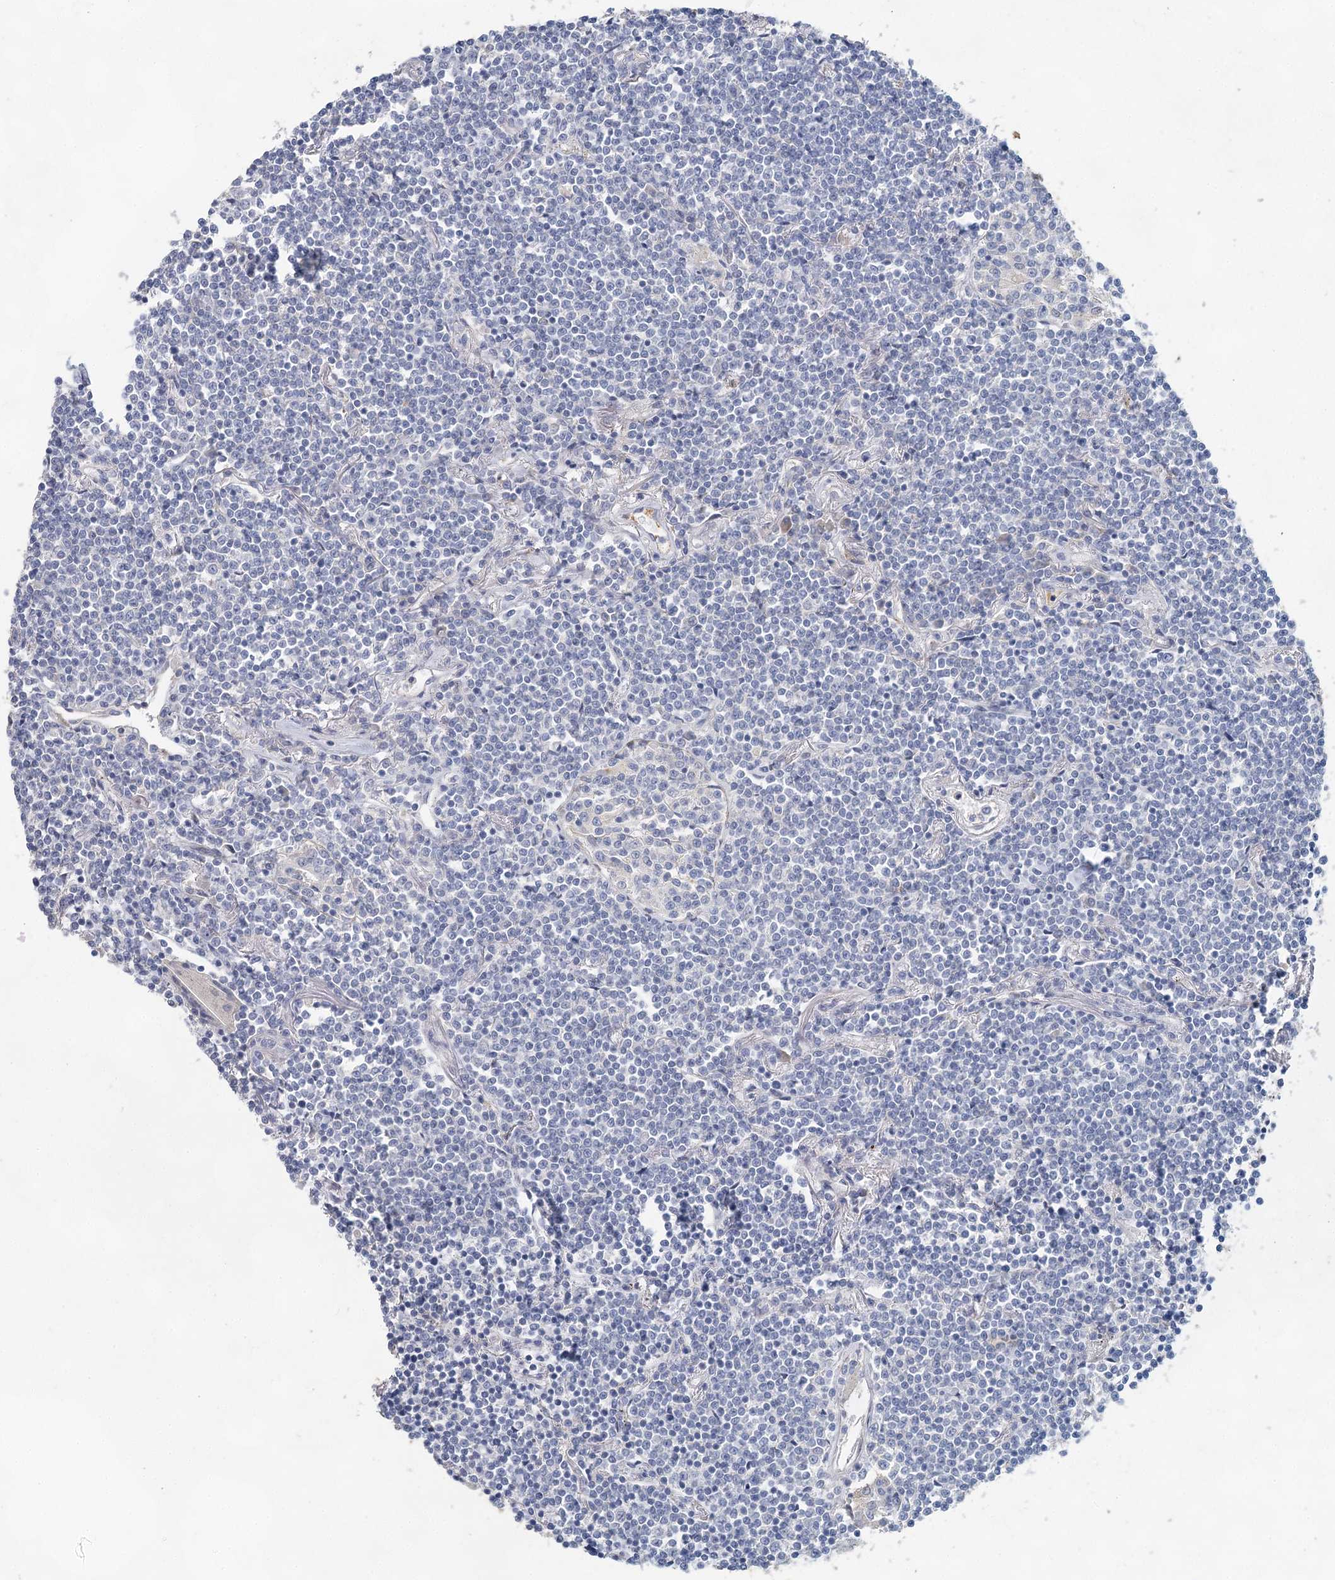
{"staining": {"intensity": "negative", "quantity": "none", "location": "none"}, "tissue": "lymphoma", "cell_type": "Tumor cells", "image_type": "cancer", "snomed": [{"axis": "morphology", "description": "Malignant lymphoma, non-Hodgkin's type, Low grade"}, {"axis": "topography", "description": "Lung"}], "caption": "Tumor cells show no significant expression in lymphoma.", "gene": "SLC19A3", "patient": {"sex": "female", "age": 71}}